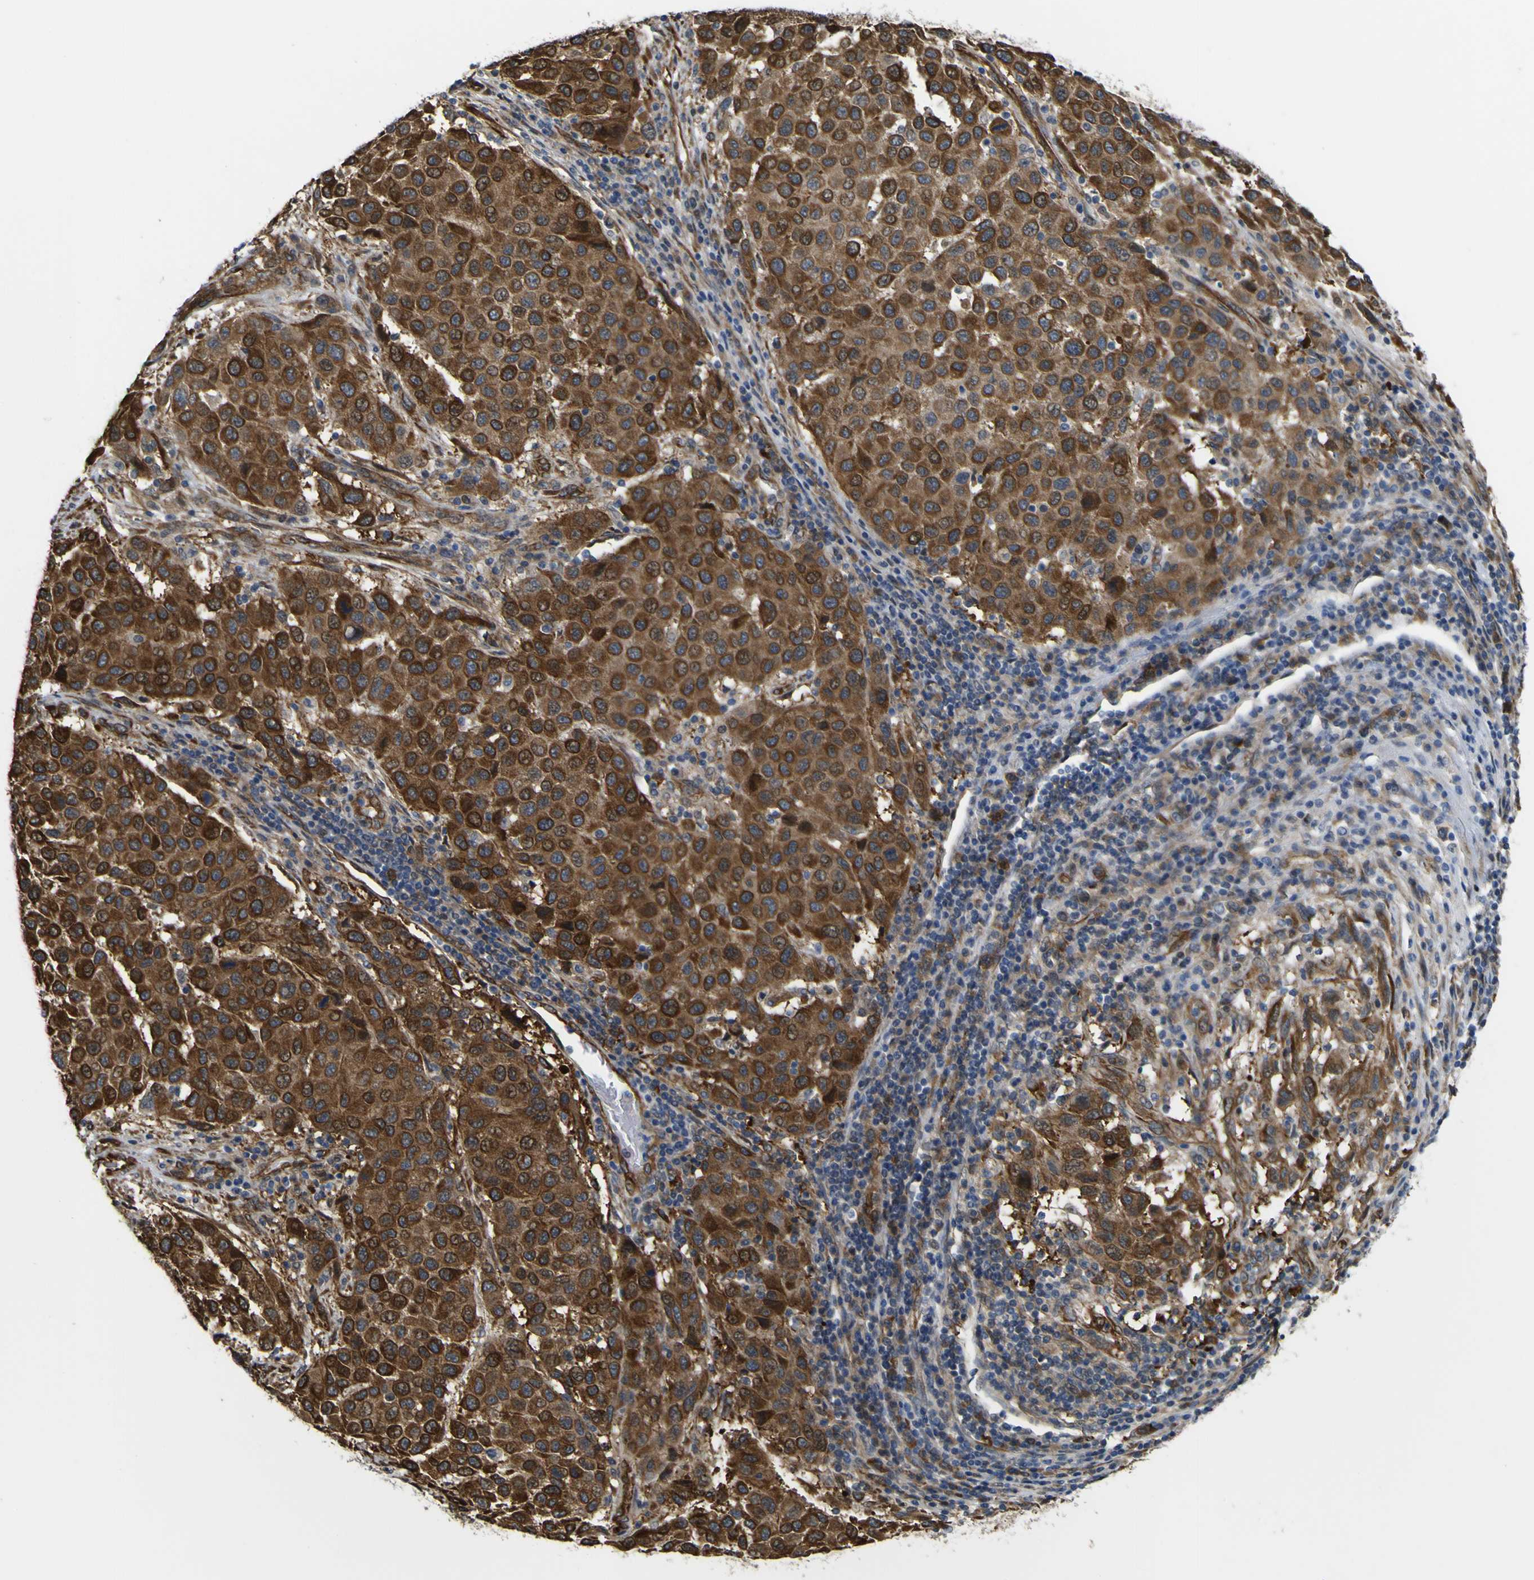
{"staining": {"intensity": "strong", "quantity": ">75%", "location": "cytoplasmic/membranous"}, "tissue": "melanoma", "cell_type": "Tumor cells", "image_type": "cancer", "snomed": [{"axis": "morphology", "description": "Malignant melanoma, Metastatic site"}, {"axis": "topography", "description": "Lymph node"}], "caption": "A high-resolution micrograph shows IHC staining of melanoma, which displays strong cytoplasmic/membranous positivity in about >75% of tumor cells.", "gene": "JPH1", "patient": {"sex": "male", "age": 61}}